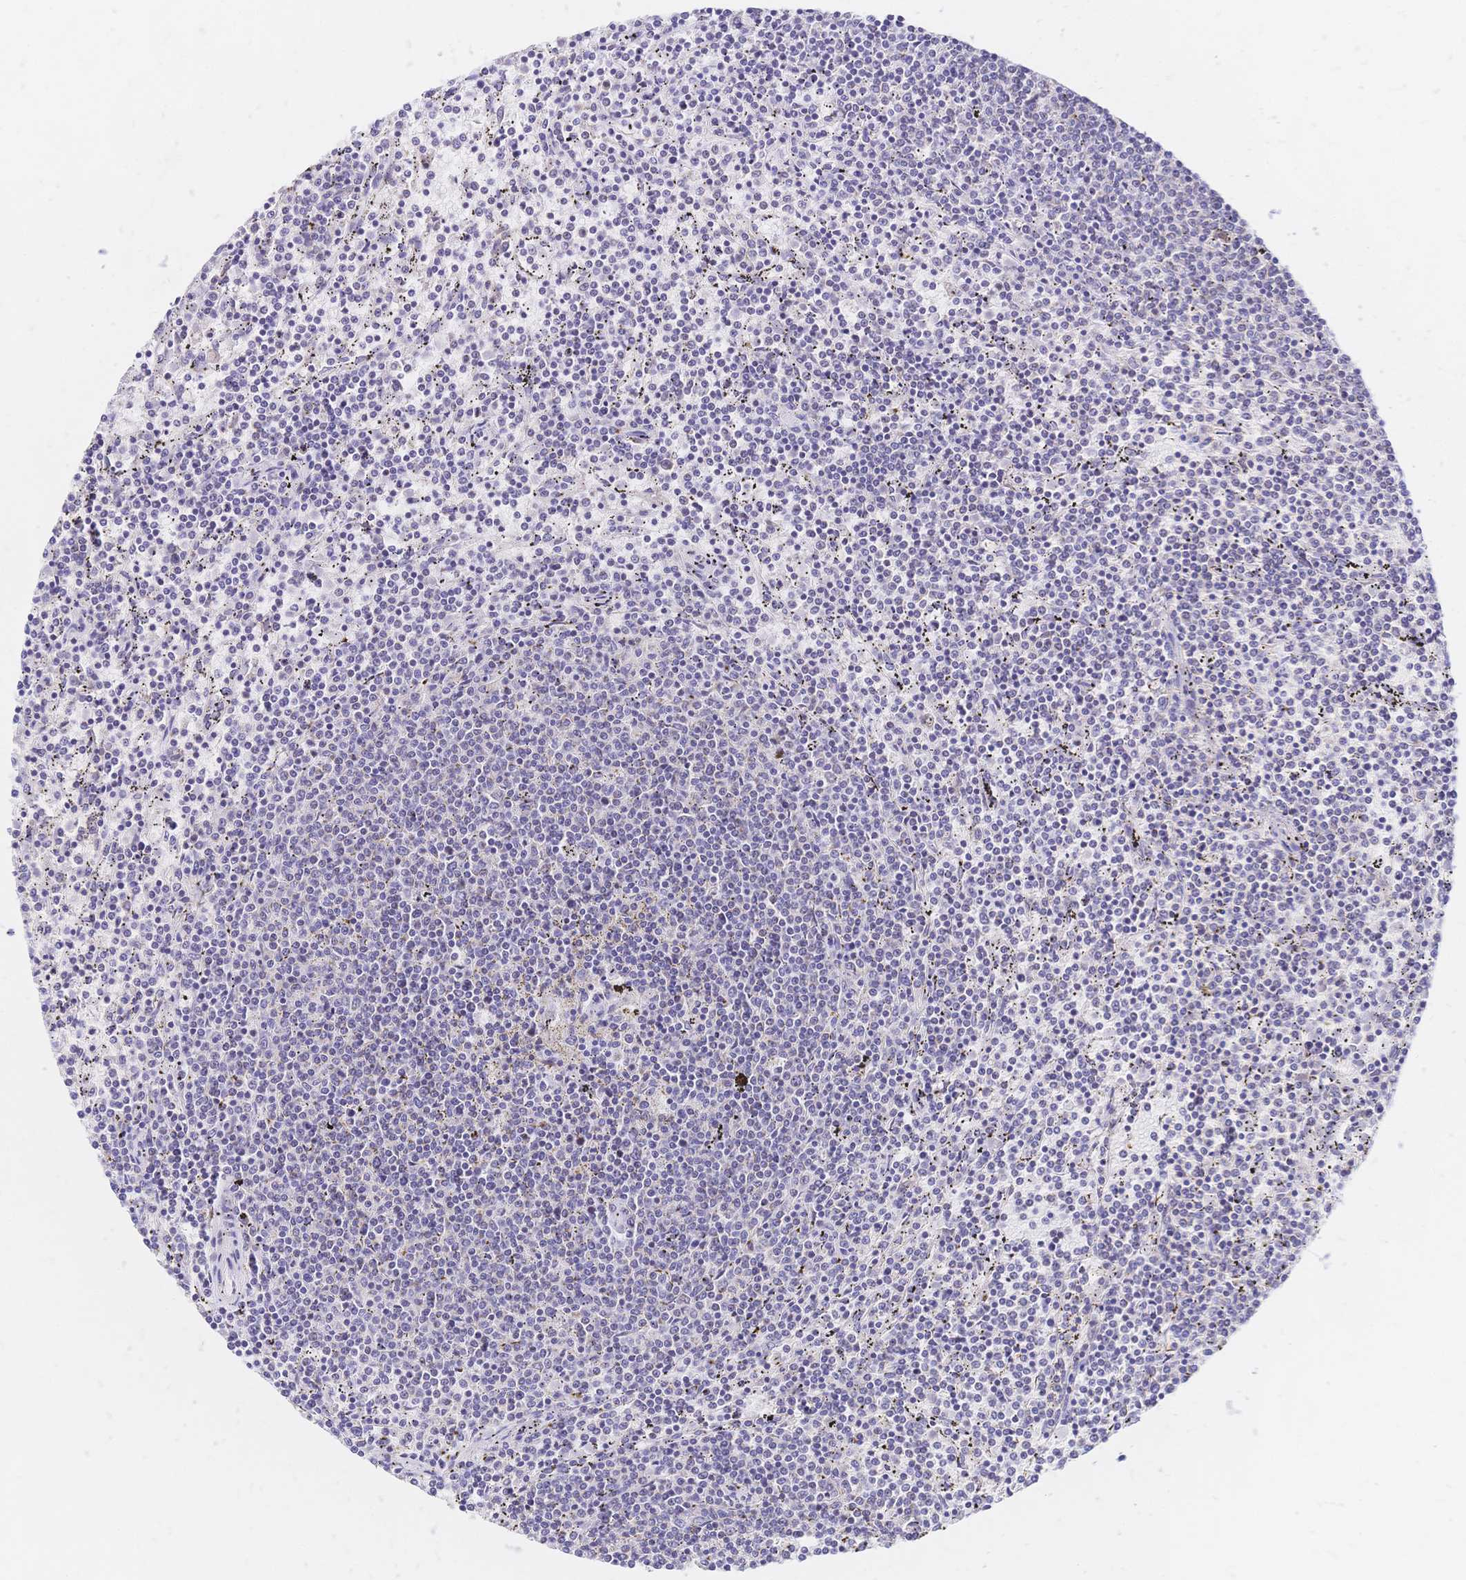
{"staining": {"intensity": "negative", "quantity": "none", "location": "none"}, "tissue": "lymphoma", "cell_type": "Tumor cells", "image_type": "cancer", "snomed": [{"axis": "morphology", "description": "Malignant lymphoma, non-Hodgkin's type, Low grade"}, {"axis": "topography", "description": "Spleen"}], "caption": "Histopathology image shows no significant protein expression in tumor cells of lymphoma.", "gene": "CLEC18B", "patient": {"sex": "female", "age": 50}}